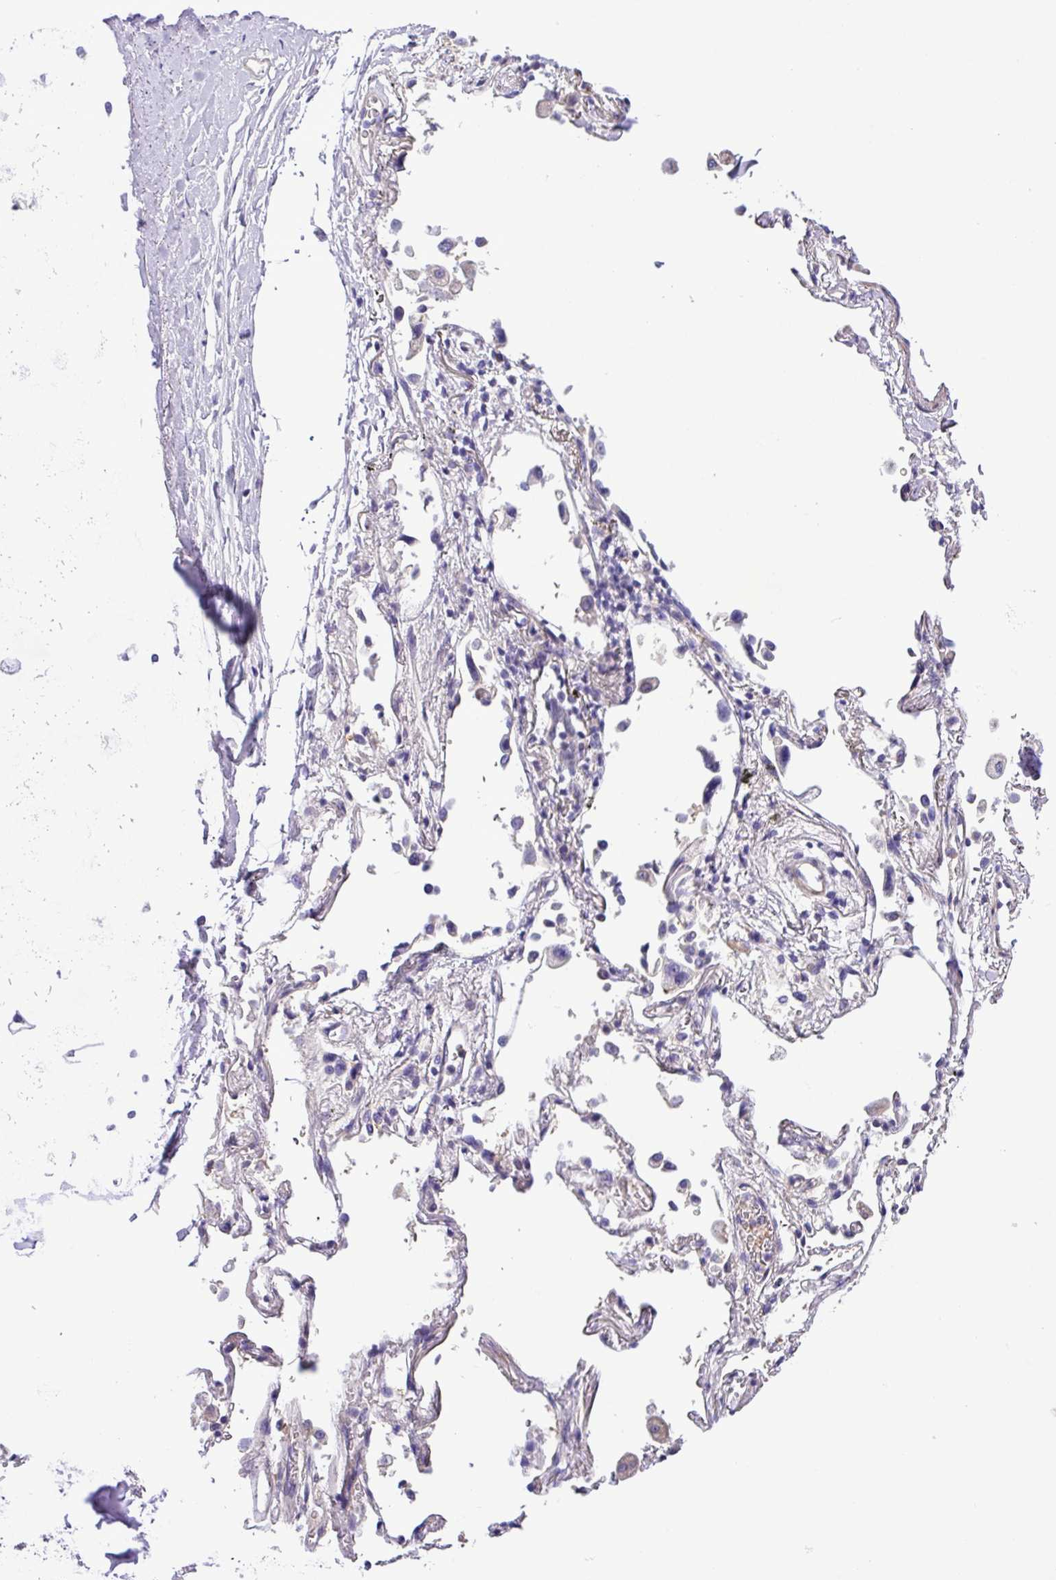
{"staining": {"intensity": "negative", "quantity": "none", "location": "none"}, "tissue": "adipose tissue", "cell_type": "Adipocytes", "image_type": "normal", "snomed": [{"axis": "morphology", "description": "Normal tissue, NOS"}, {"axis": "topography", "description": "Cartilage tissue"}], "caption": "The immunohistochemistry photomicrograph has no significant expression in adipocytes of adipose tissue.", "gene": "C11orf91", "patient": {"sex": "male", "age": 73}}